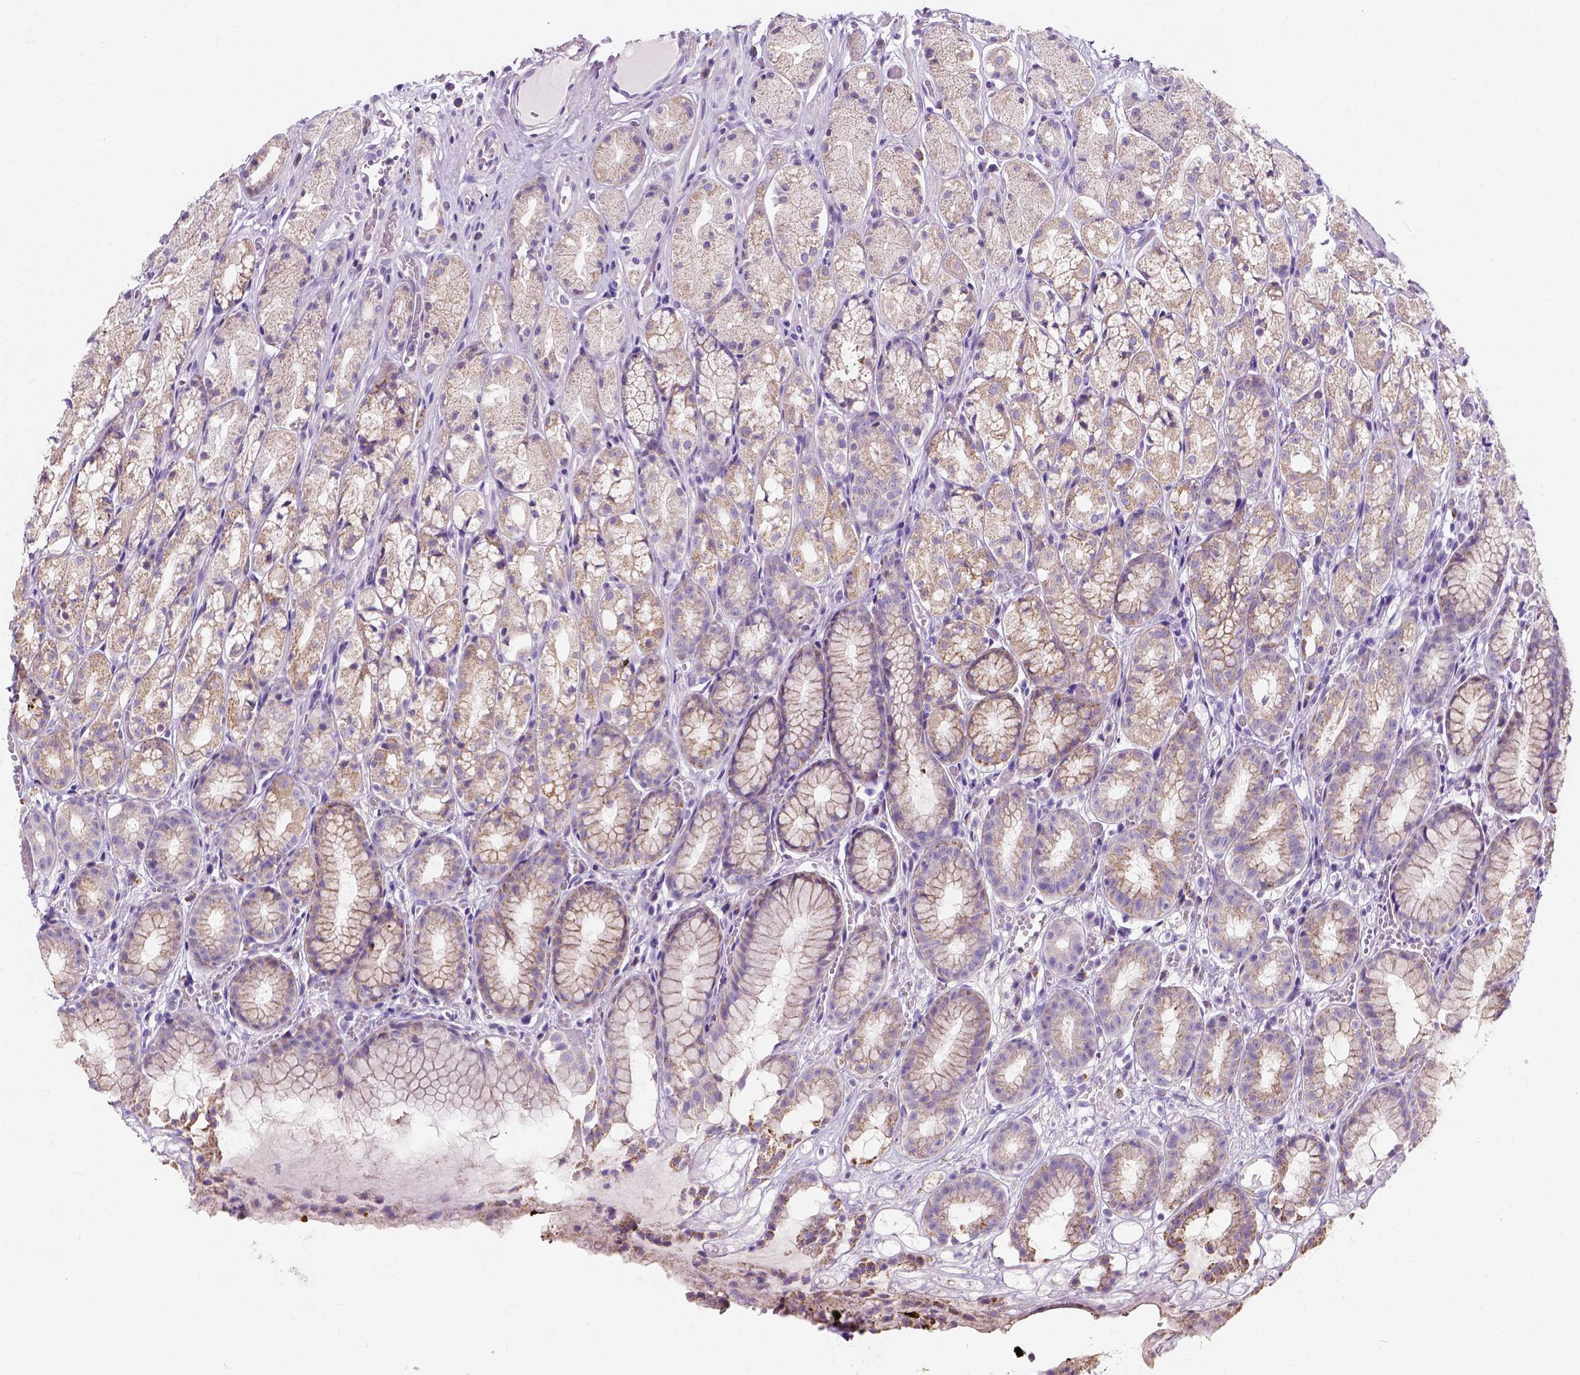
{"staining": {"intensity": "weak", "quantity": "25%-75%", "location": "cytoplasmic/membranous"}, "tissue": "stomach", "cell_type": "Glandular cells", "image_type": "normal", "snomed": [{"axis": "morphology", "description": "Normal tissue, NOS"}, {"axis": "topography", "description": "Stomach"}], "caption": "A histopathology image of human stomach stained for a protein reveals weak cytoplasmic/membranous brown staining in glandular cells.", "gene": "CHODL", "patient": {"sex": "male", "age": 70}}